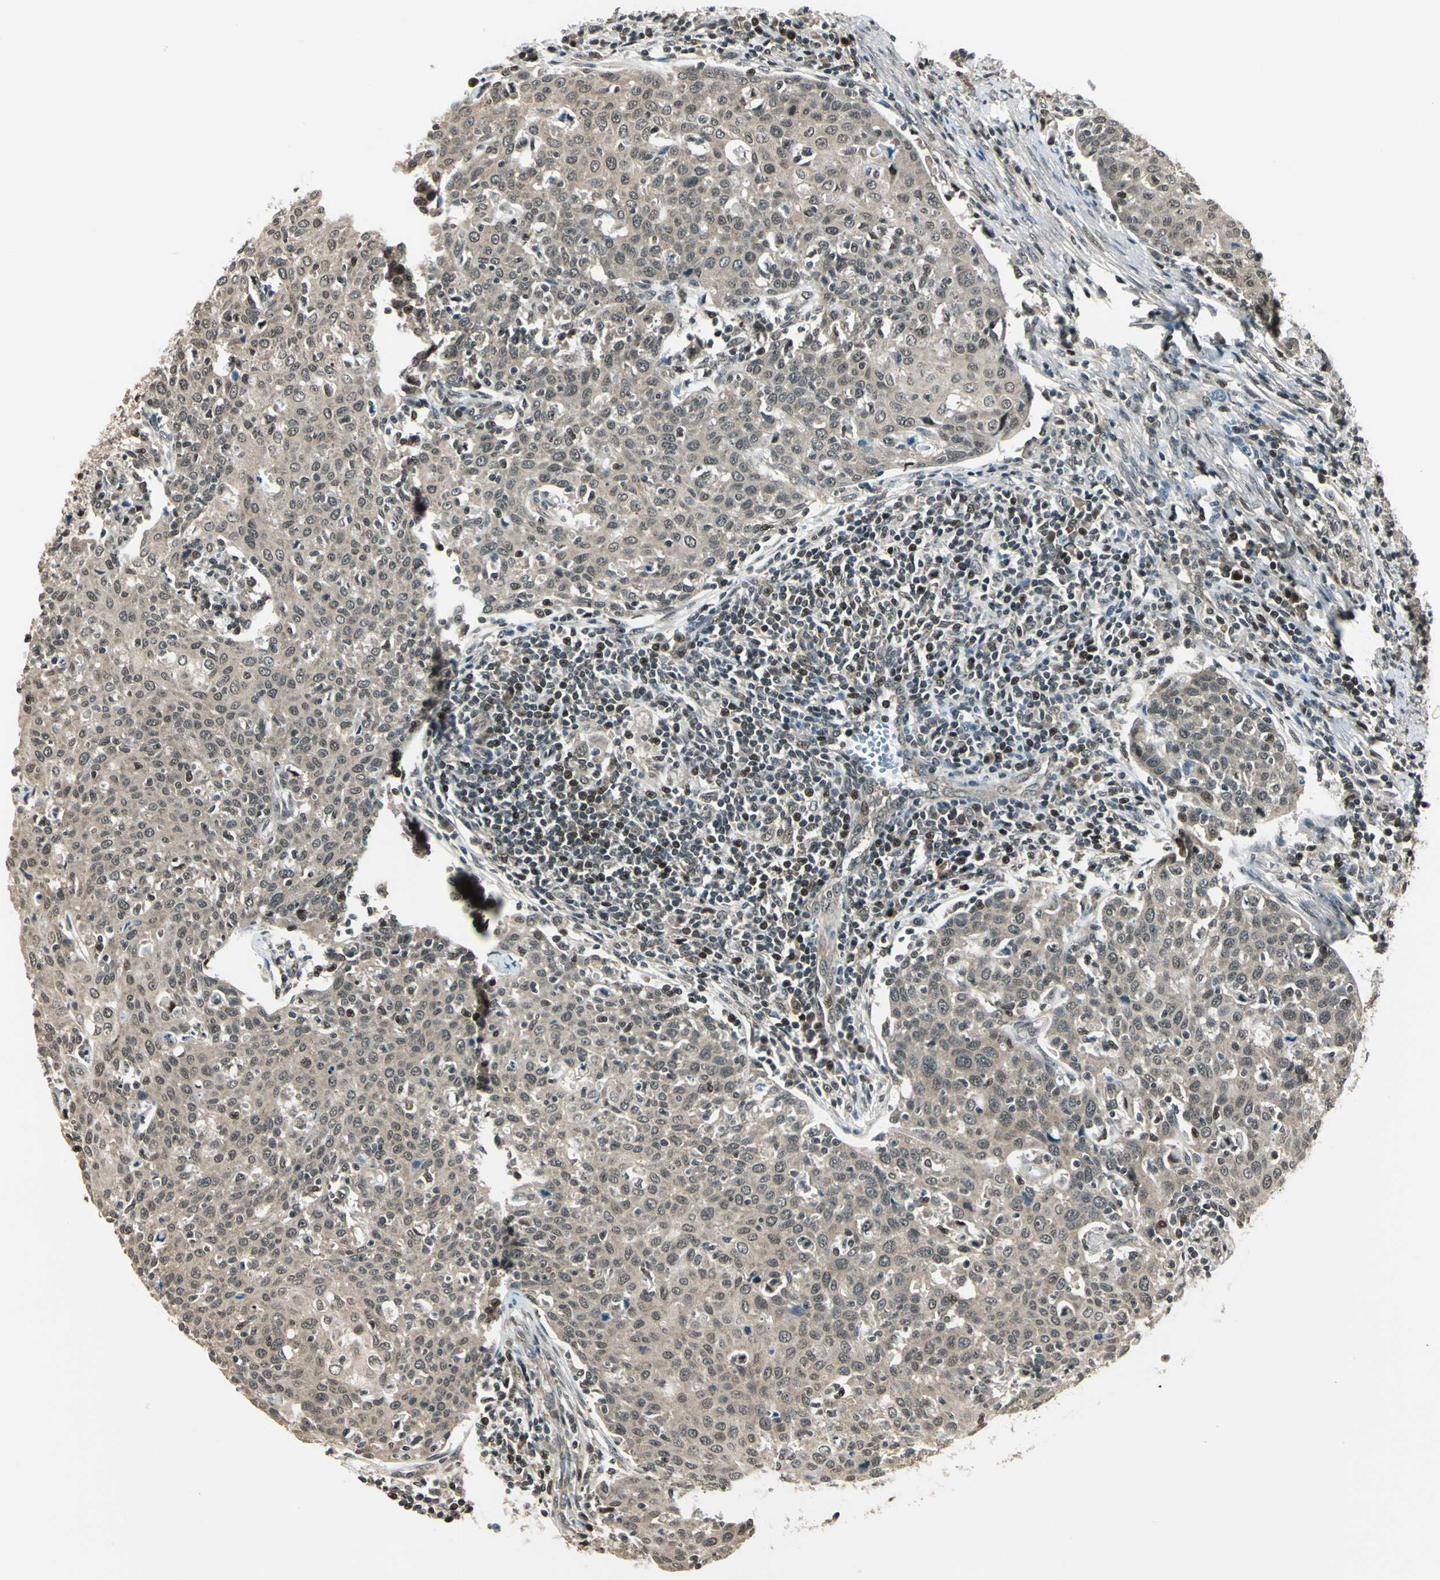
{"staining": {"intensity": "weak", "quantity": ">75%", "location": "cytoplasmic/membranous,nuclear"}, "tissue": "cervical cancer", "cell_type": "Tumor cells", "image_type": "cancer", "snomed": [{"axis": "morphology", "description": "Squamous cell carcinoma, NOS"}, {"axis": "topography", "description": "Cervix"}], "caption": "Protein analysis of cervical cancer (squamous cell carcinoma) tissue reveals weak cytoplasmic/membranous and nuclear positivity in about >75% of tumor cells.", "gene": "PSMC3", "patient": {"sex": "female", "age": 38}}